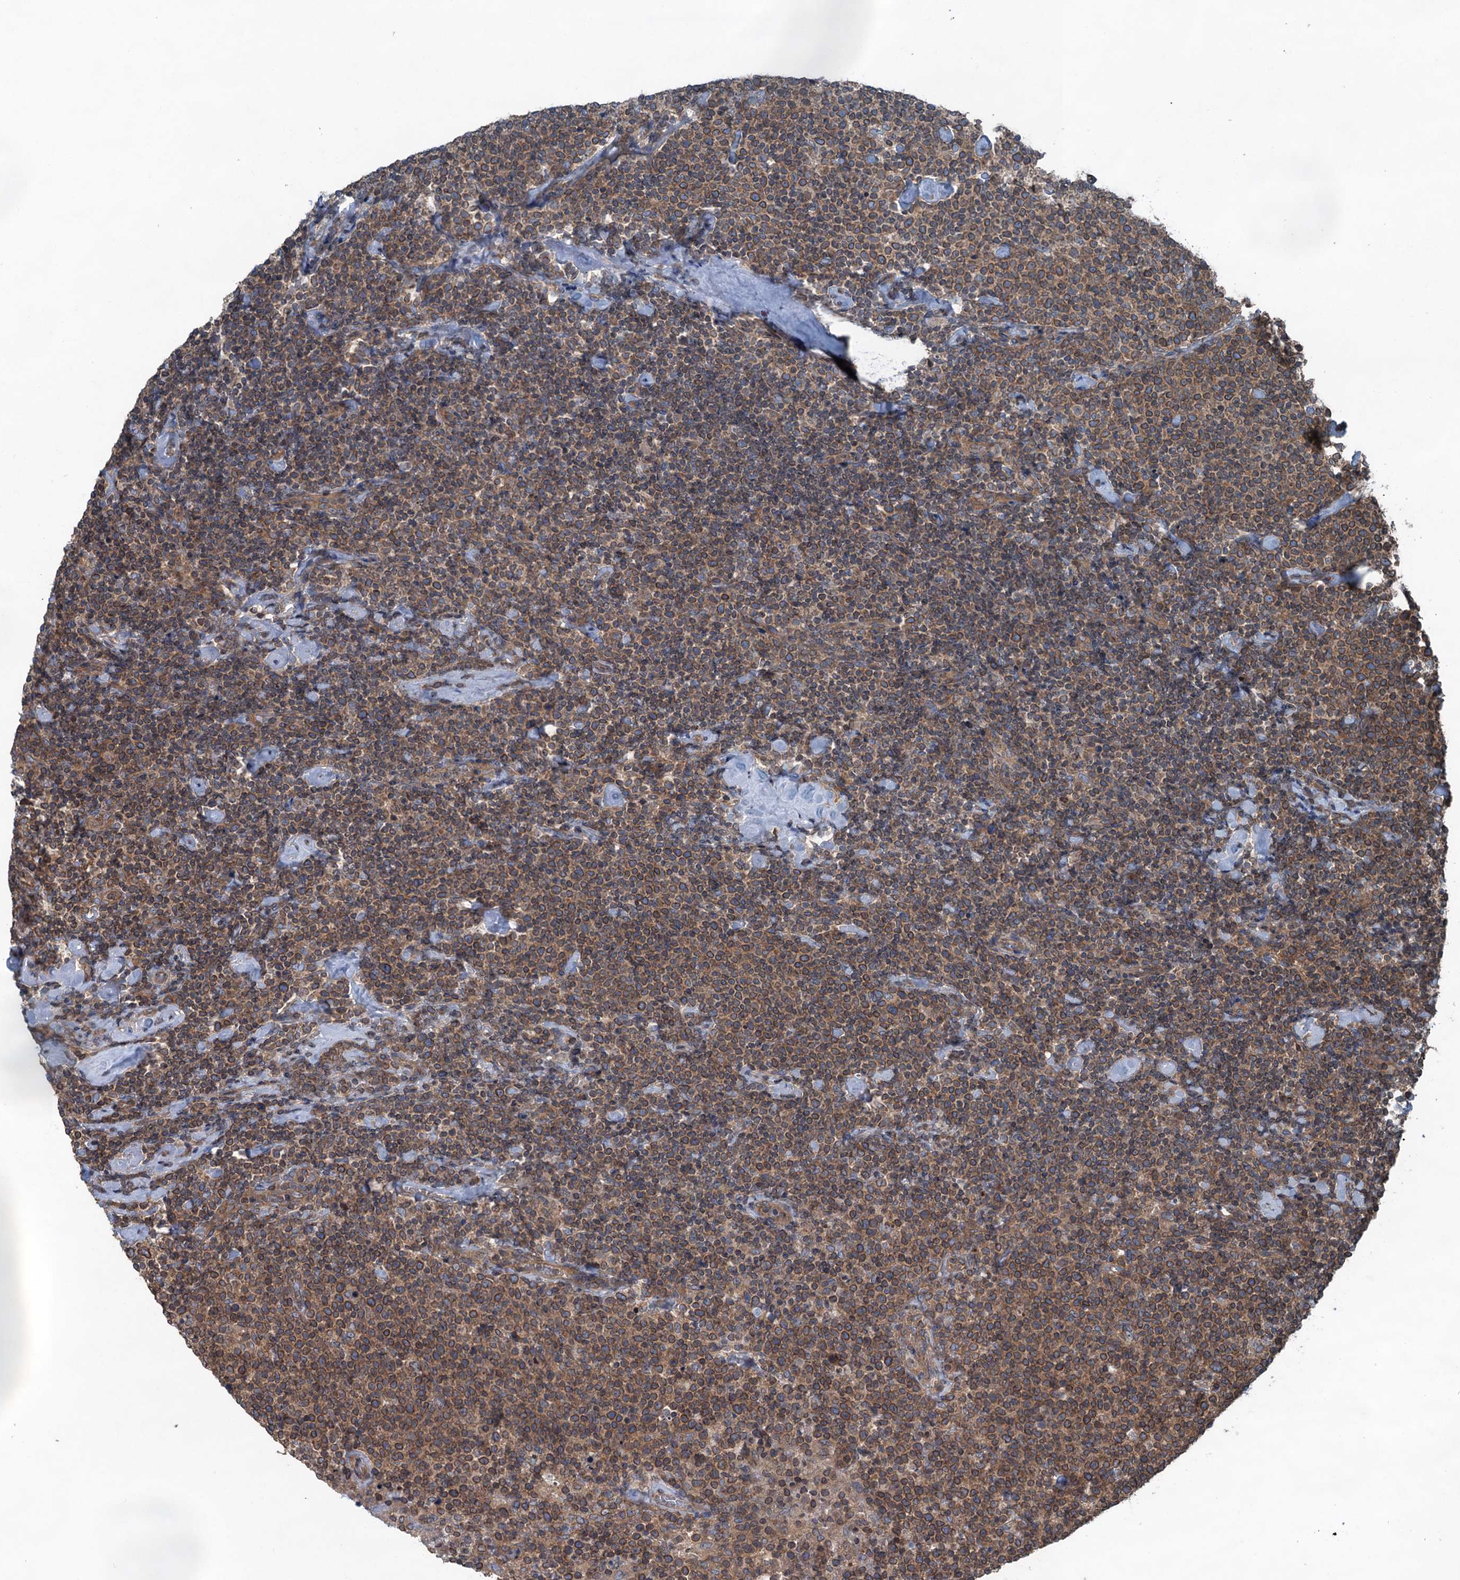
{"staining": {"intensity": "moderate", "quantity": ">75%", "location": "cytoplasmic/membranous"}, "tissue": "lymphoma", "cell_type": "Tumor cells", "image_type": "cancer", "snomed": [{"axis": "morphology", "description": "Malignant lymphoma, non-Hodgkin's type, High grade"}, {"axis": "topography", "description": "Lymph node"}], "caption": "IHC of malignant lymphoma, non-Hodgkin's type (high-grade) displays medium levels of moderate cytoplasmic/membranous staining in approximately >75% of tumor cells.", "gene": "TRAPPC8", "patient": {"sex": "male", "age": 61}}